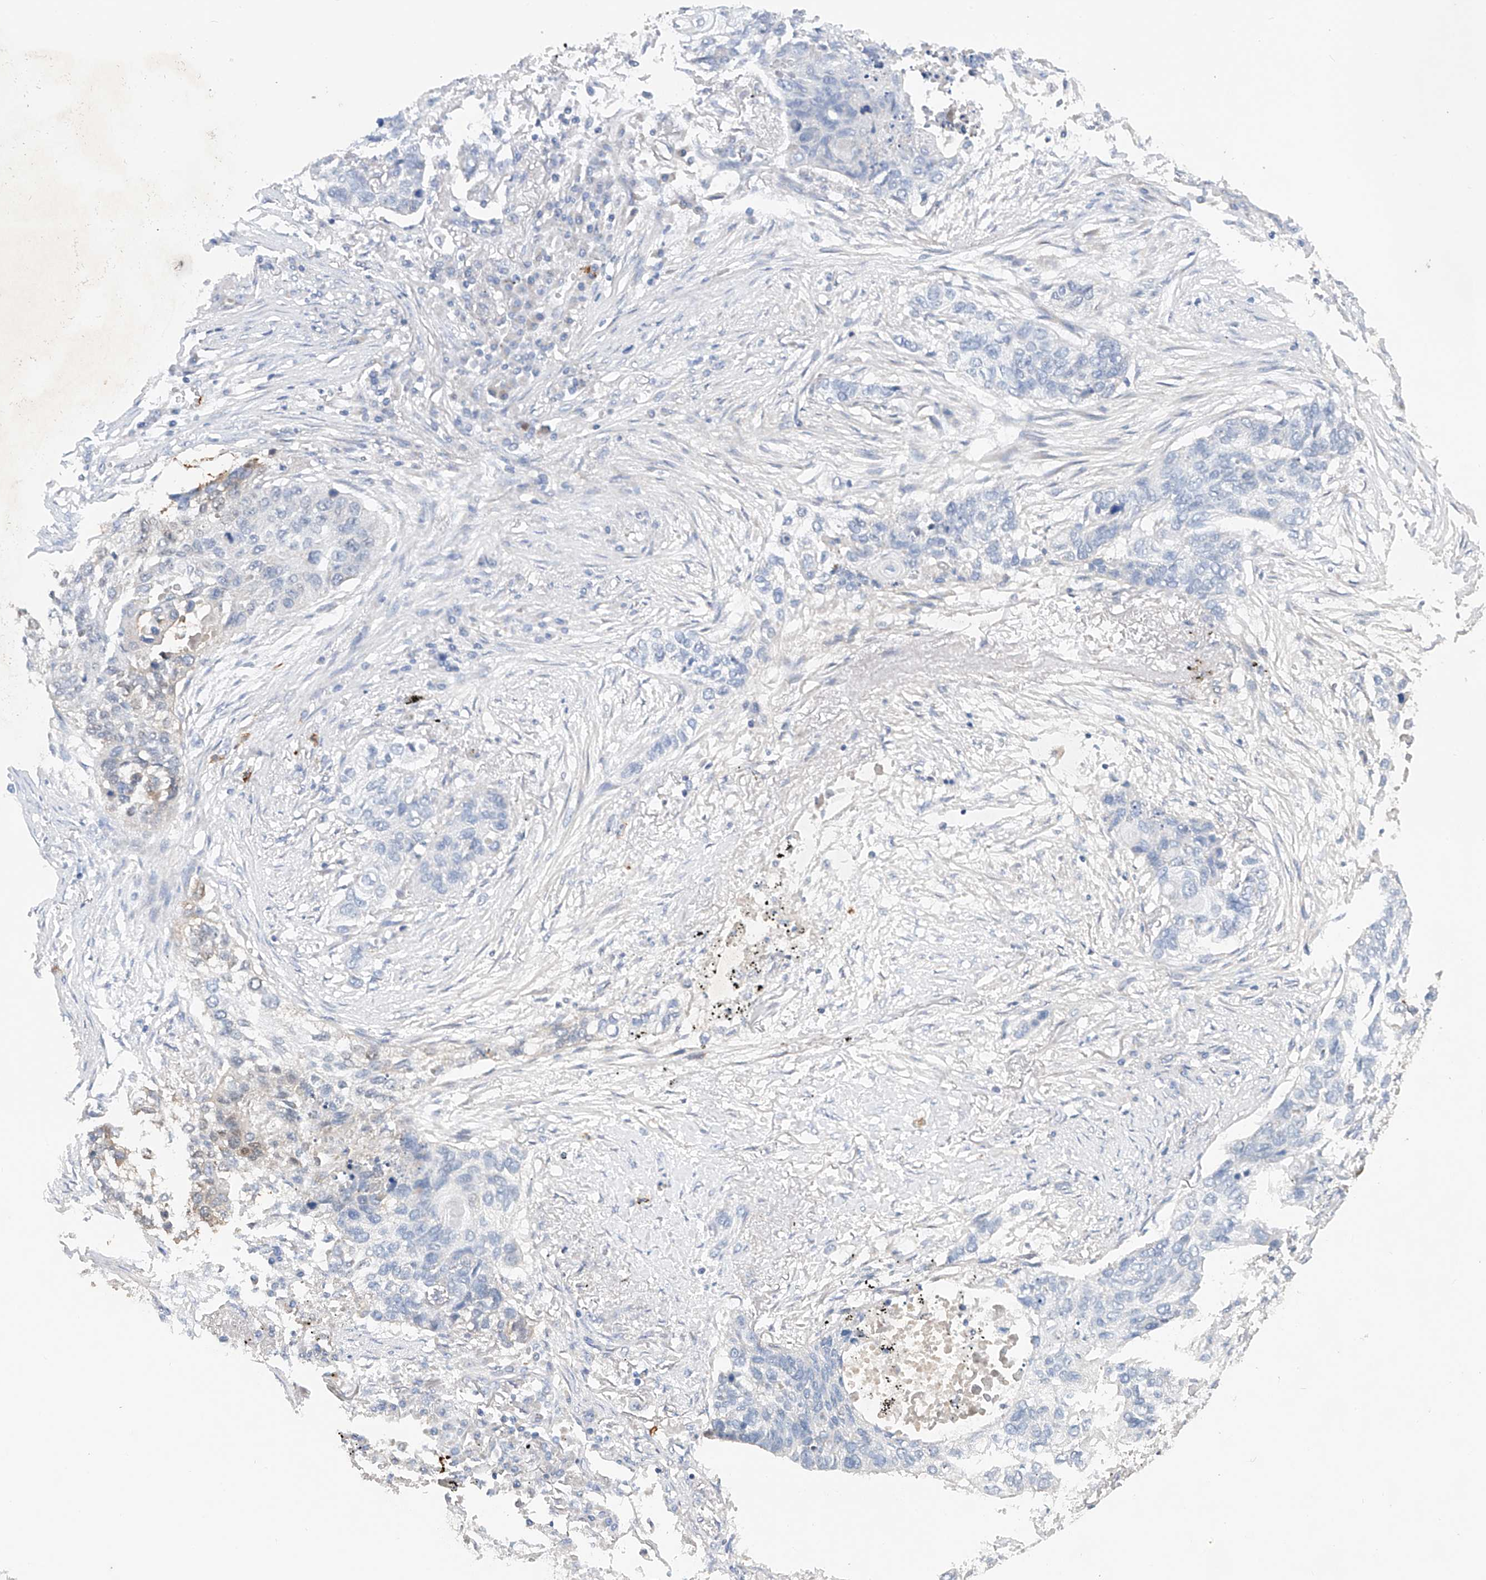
{"staining": {"intensity": "negative", "quantity": "none", "location": "none"}, "tissue": "lung cancer", "cell_type": "Tumor cells", "image_type": "cancer", "snomed": [{"axis": "morphology", "description": "Squamous cell carcinoma, NOS"}, {"axis": "topography", "description": "Lung"}], "caption": "IHC of human lung cancer (squamous cell carcinoma) reveals no positivity in tumor cells. The staining was performed using DAB to visualize the protein expression in brown, while the nuclei were stained in blue with hematoxylin (Magnification: 20x).", "gene": "GPC4", "patient": {"sex": "female", "age": 63}}